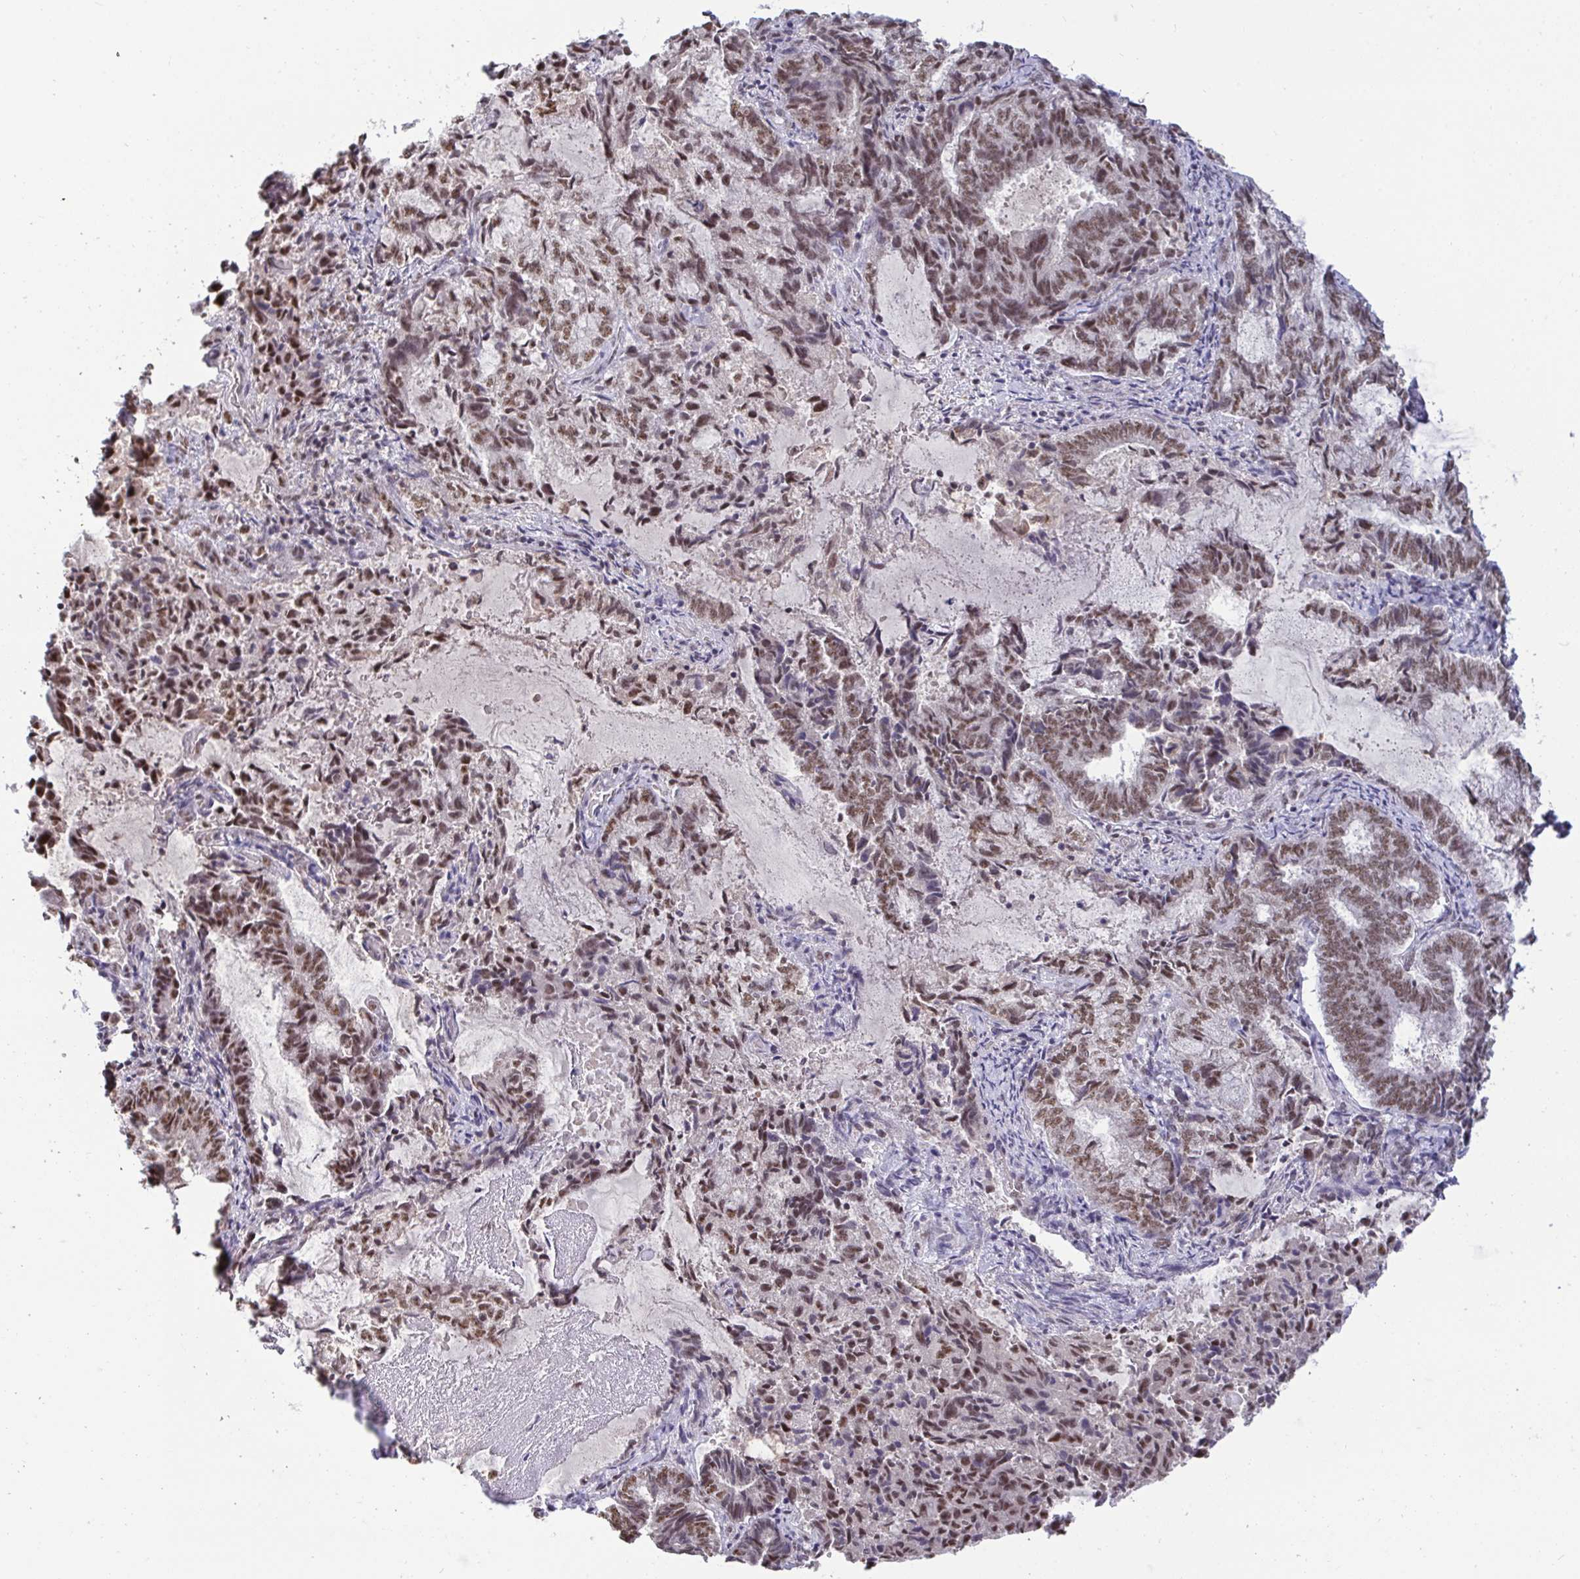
{"staining": {"intensity": "moderate", "quantity": ">75%", "location": "nuclear"}, "tissue": "endometrial cancer", "cell_type": "Tumor cells", "image_type": "cancer", "snomed": [{"axis": "morphology", "description": "Adenocarcinoma, NOS"}, {"axis": "topography", "description": "Endometrium"}], "caption": "DAB (3,3'-diaminobenzidine) immunohistochemical staining of human endometrial adenocarcinoma demonstrates moderate nuclear protein expression in about >75% of tumor cells.", "gene": "PUF60", "patient": {"sex": "female", "age": 80}}